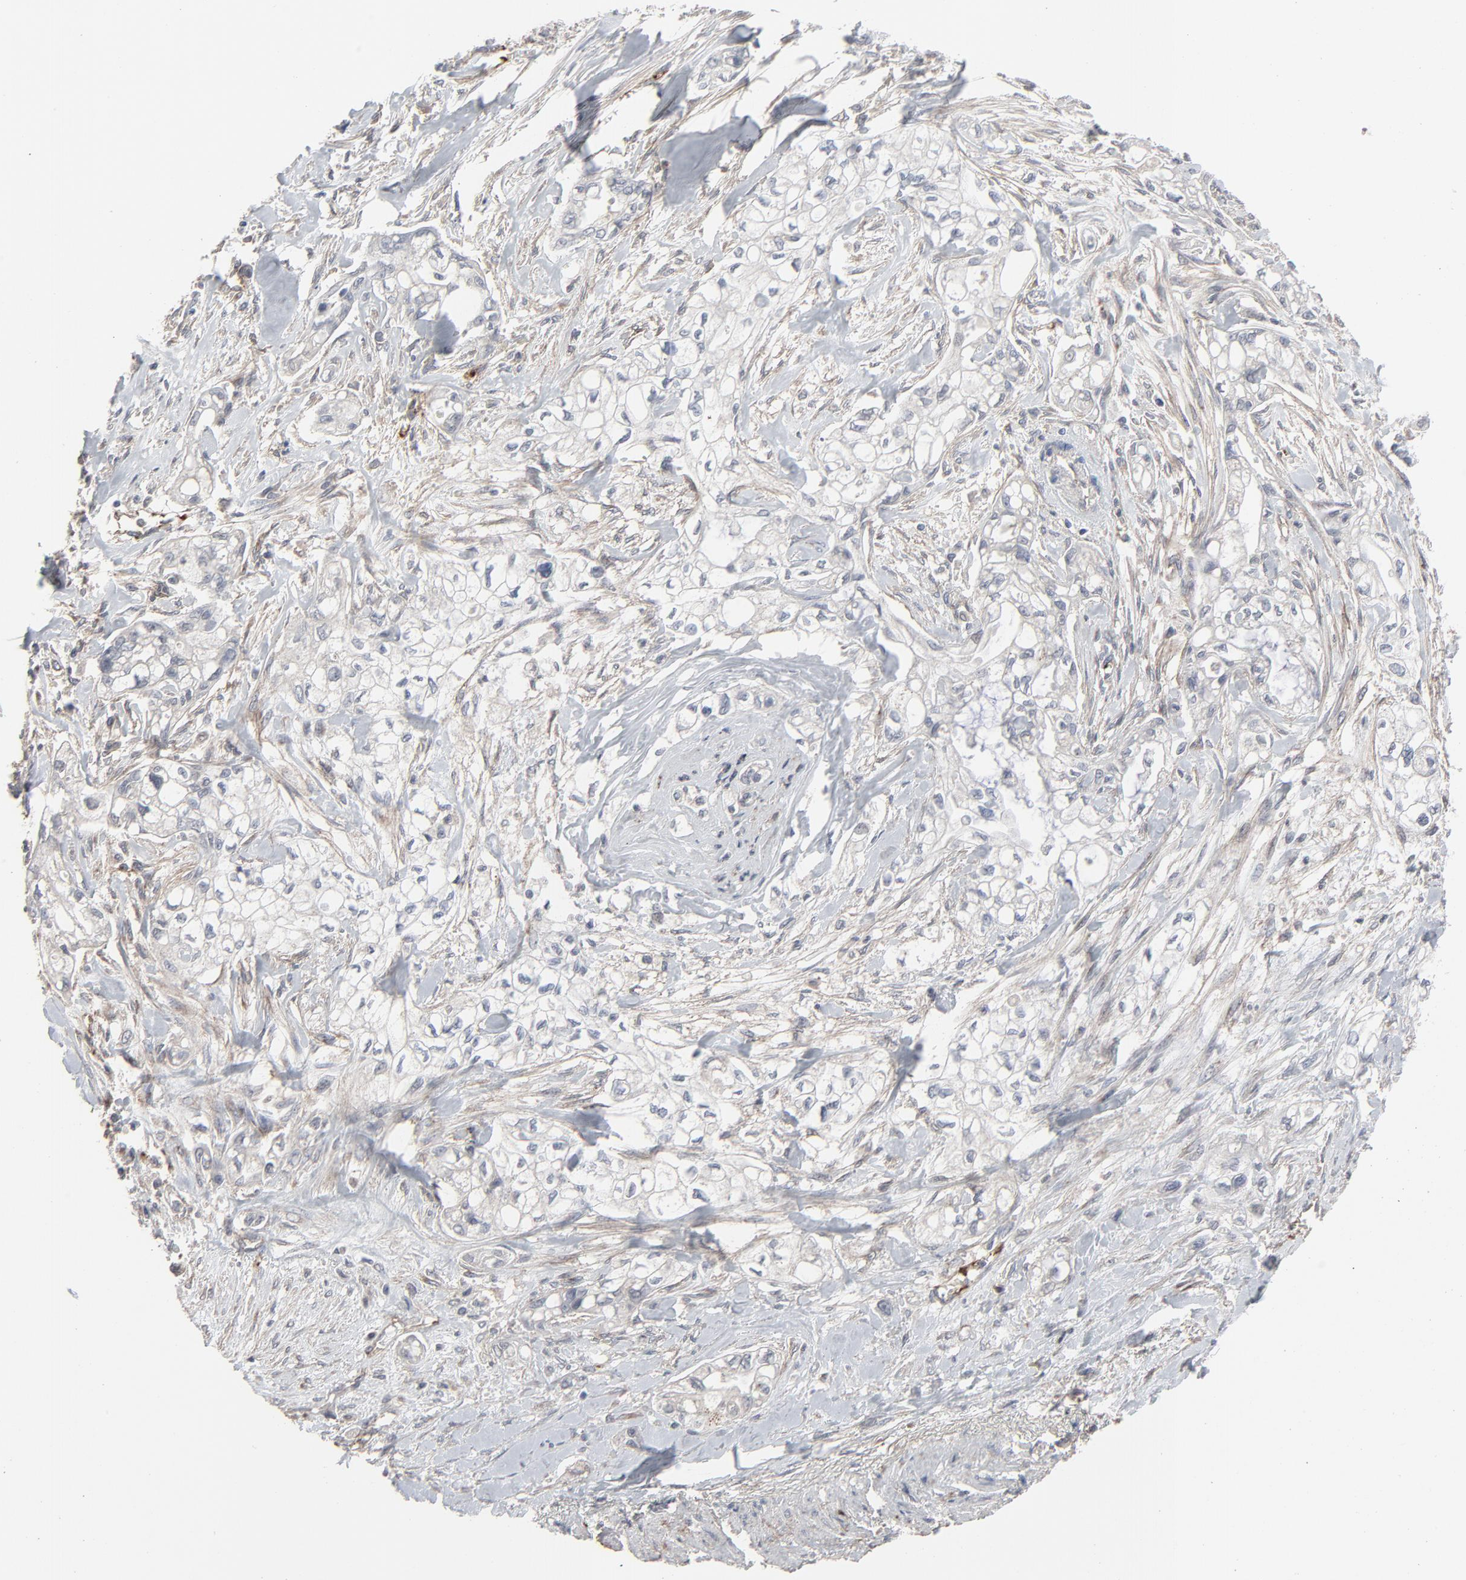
{"staining": {"intensity": "negative", "quantity": "none", "location": "none"}, "tissue": "pancreatic cancer", "cell_type": "Tumor cells", "image_type": "cancer", "snomed": [{"axis": "morphology", "description": "Normal tissue, NOS"}, {"axis": "topography", "description": "Pancreas"}], "caption": "A histopathology image of human pancreatic cancer is negative for staining in tumor cells.", "gene": "JAM3", "patient": {"sex": "male", "age": 42}}